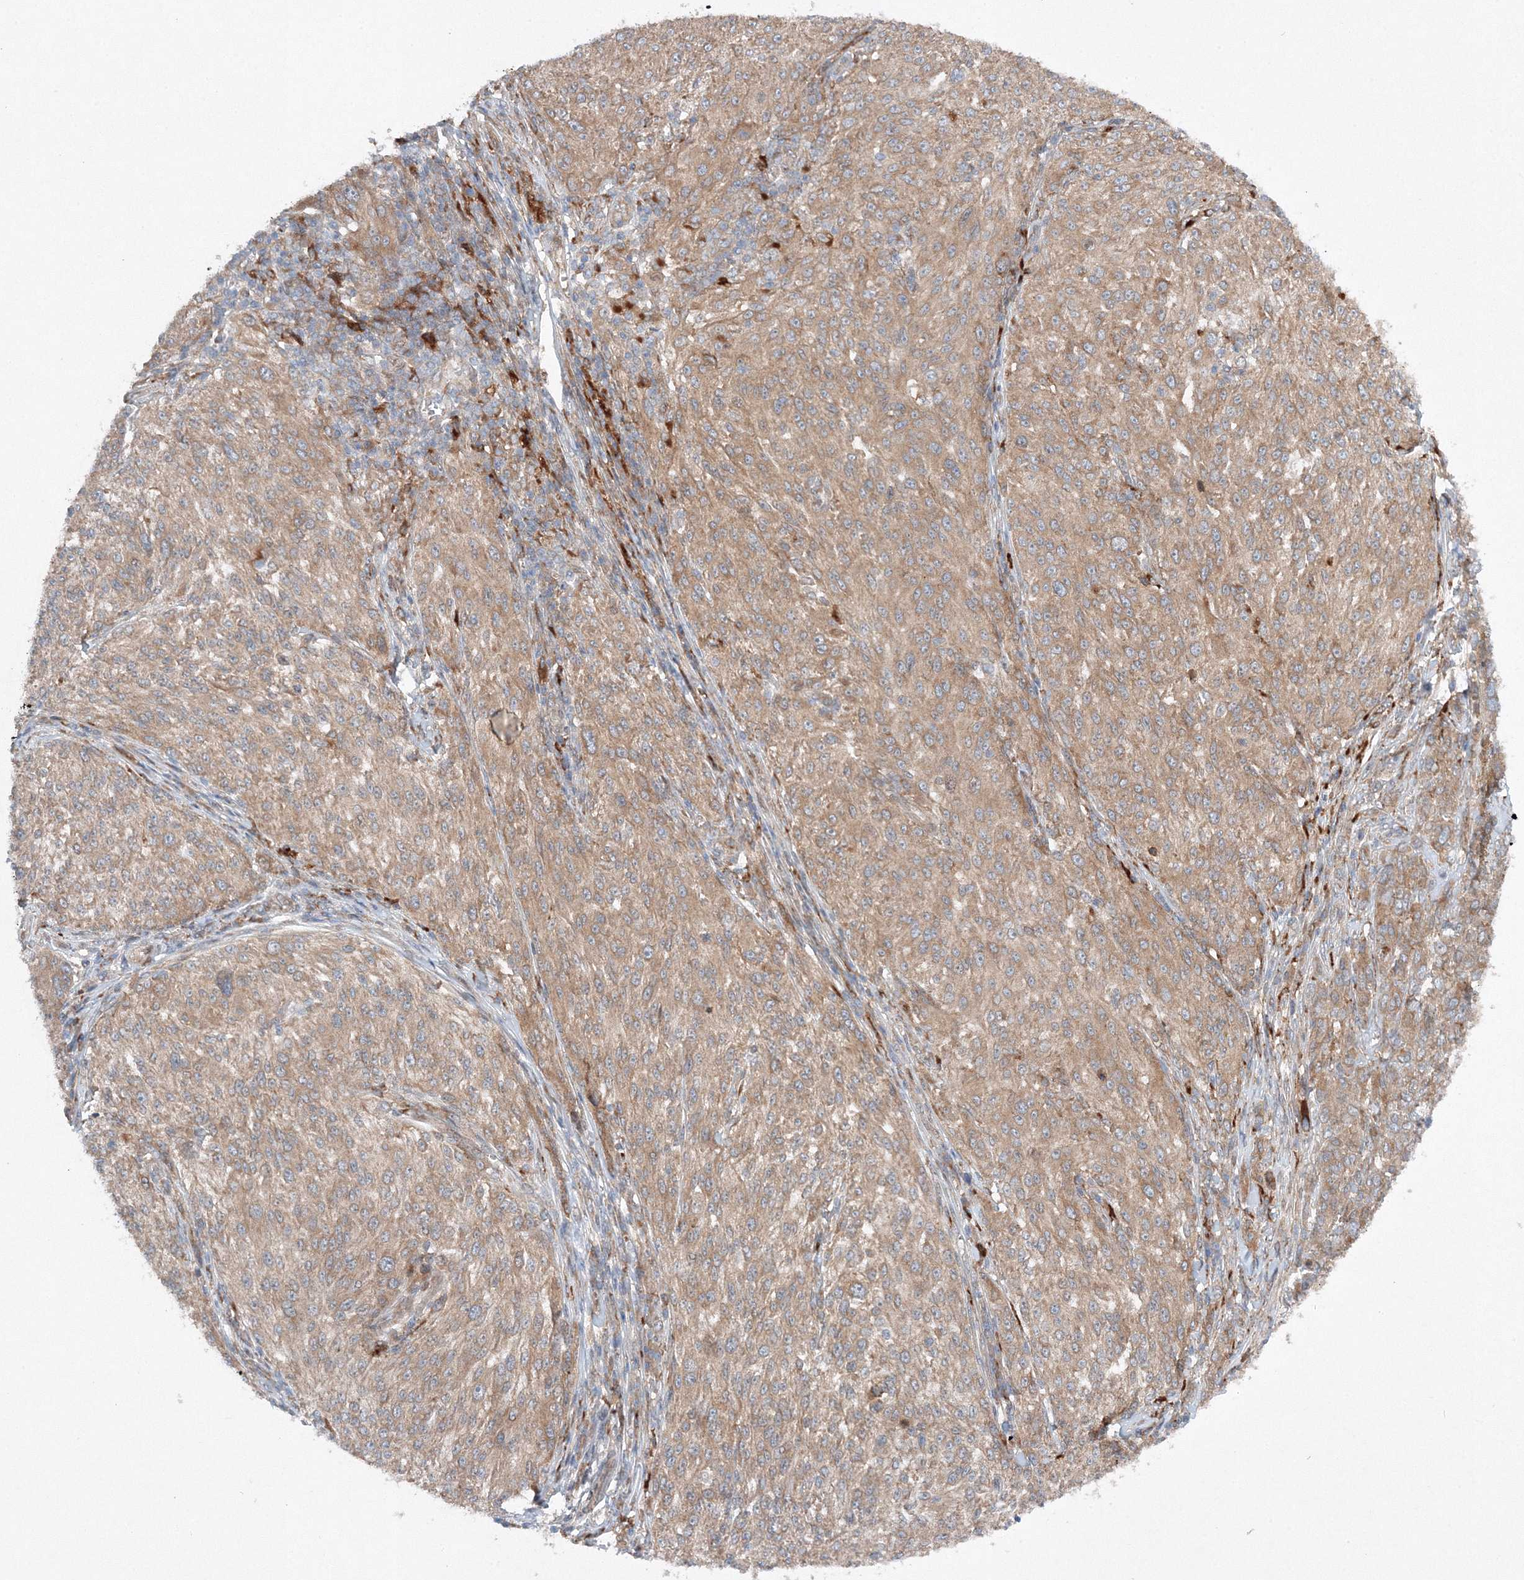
{"staining": {"intensity": "weak", "quantity": ">75%", "location": "cytoplasmic/membranous"}, "tissue": "melanoma", "cell_type": "Tumor cells", "image_type": "cancer", "snomed": [{"axis": "morphology", "description": "Malignant melanoma, NOS"}, {"axis": "topography", "description": "Skin of trunk"}], "caption": "Immunohistochemistry image of neoplastic tissue: malignant melanoma stained using IHC exhibits low levels of weak protein expression localized specifically in the cytoplasmic/membranous of tumor cells, appearing as a cytoplasmic/membranous brown color.", "gene": "SLC36A1", "patient": {"sex": "male", "age": 71}}